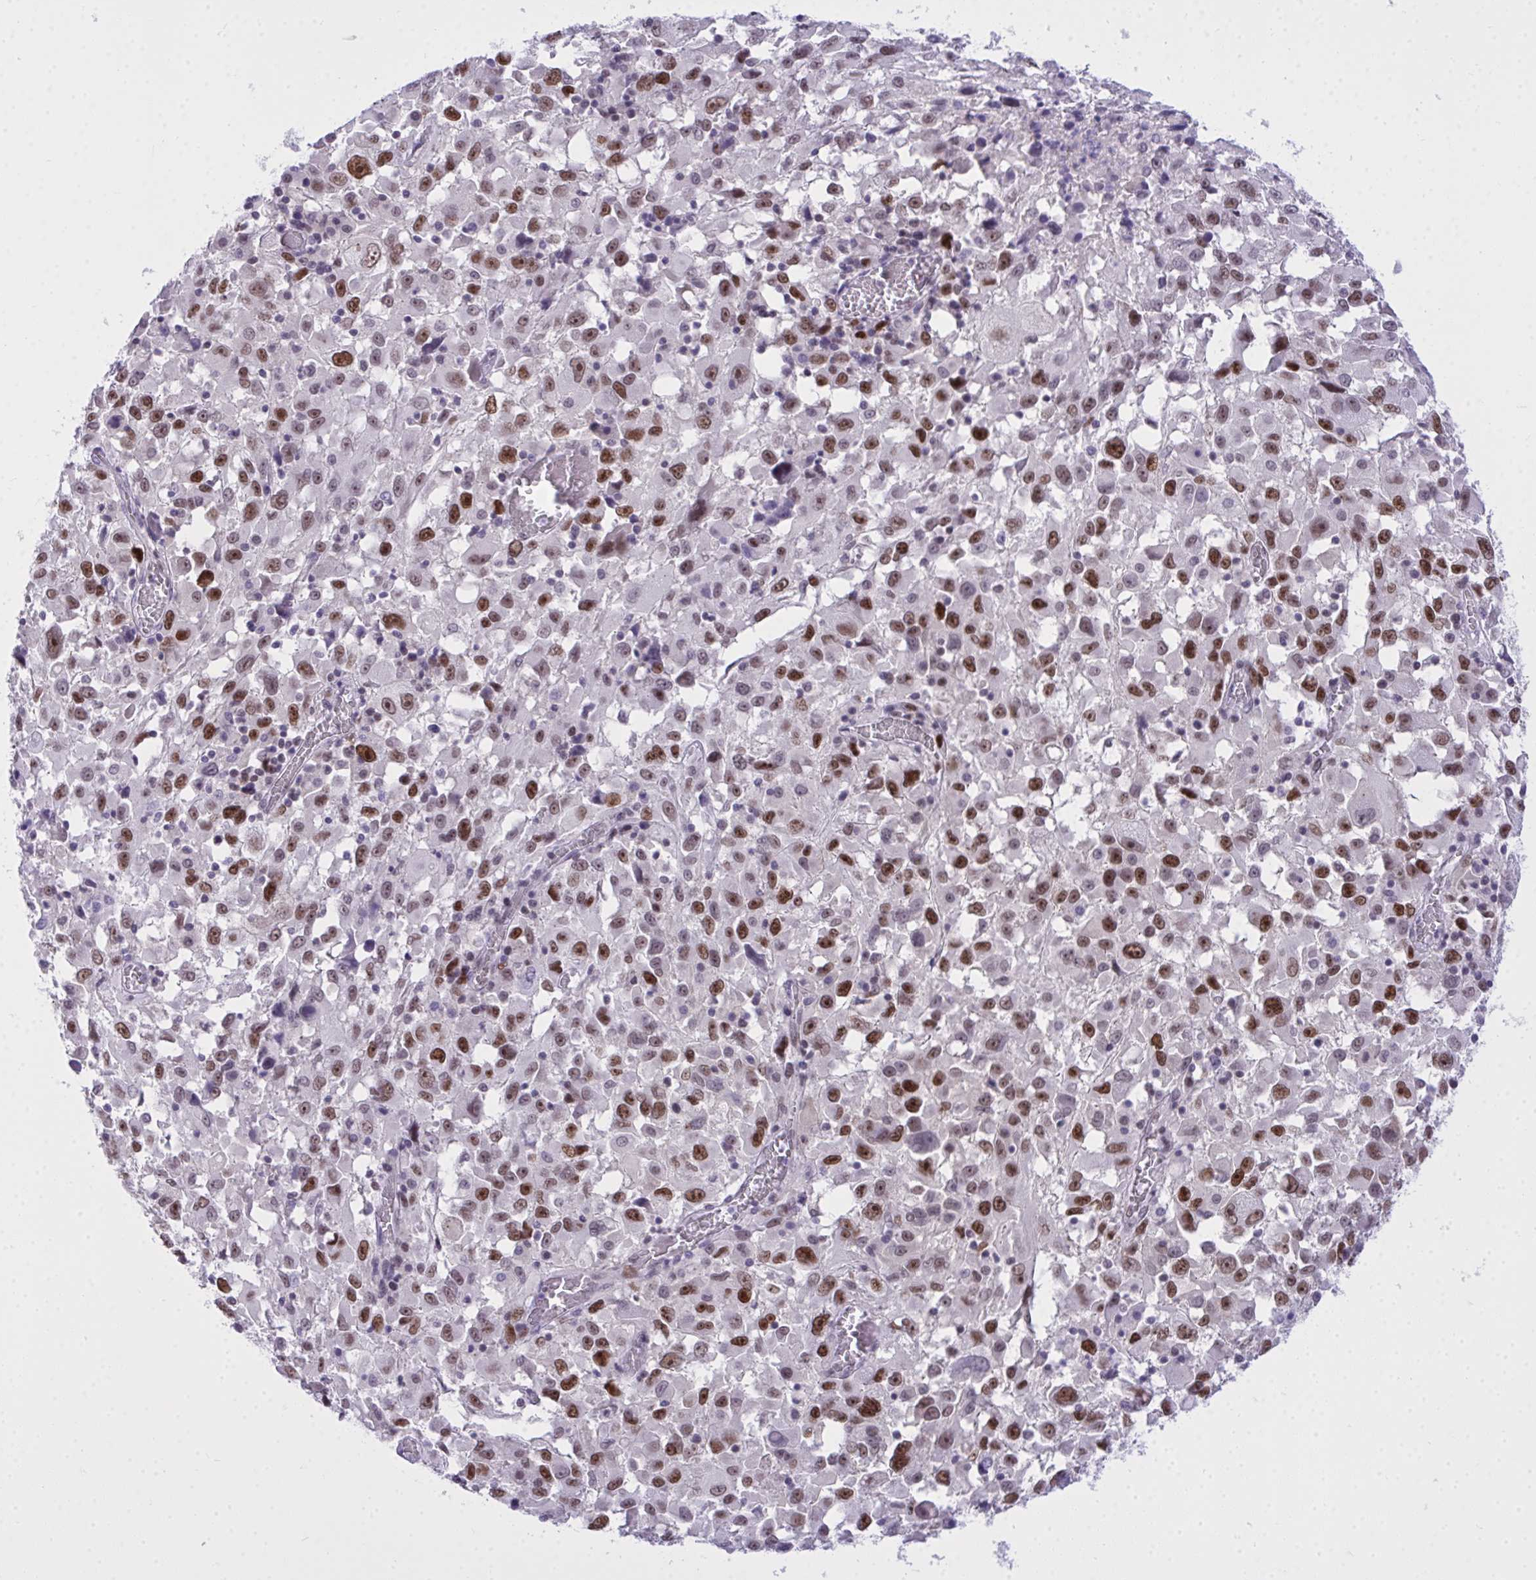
{"staining": {"intensity": "strong", "quantity": "25%-75%", "location": "nuclear"}, "tissue": "melanoma", "cell_type": "Tumor cells", "image_type": "cancer", "snomed": [{"axis": "morphology", "description": "Malignant melanoma, Metastatic site"}, {"axis": "topography", "description": "Soft tissue"}], "caption": "About 25%-75% of tumor cells in human malignant melanoma (metastatic site) exhibit strong nuclear protein expression as visualized by brown immunohistochemical staining.", "gene": "TEAD4", "patient": {"sex": "male", "age": 50}}